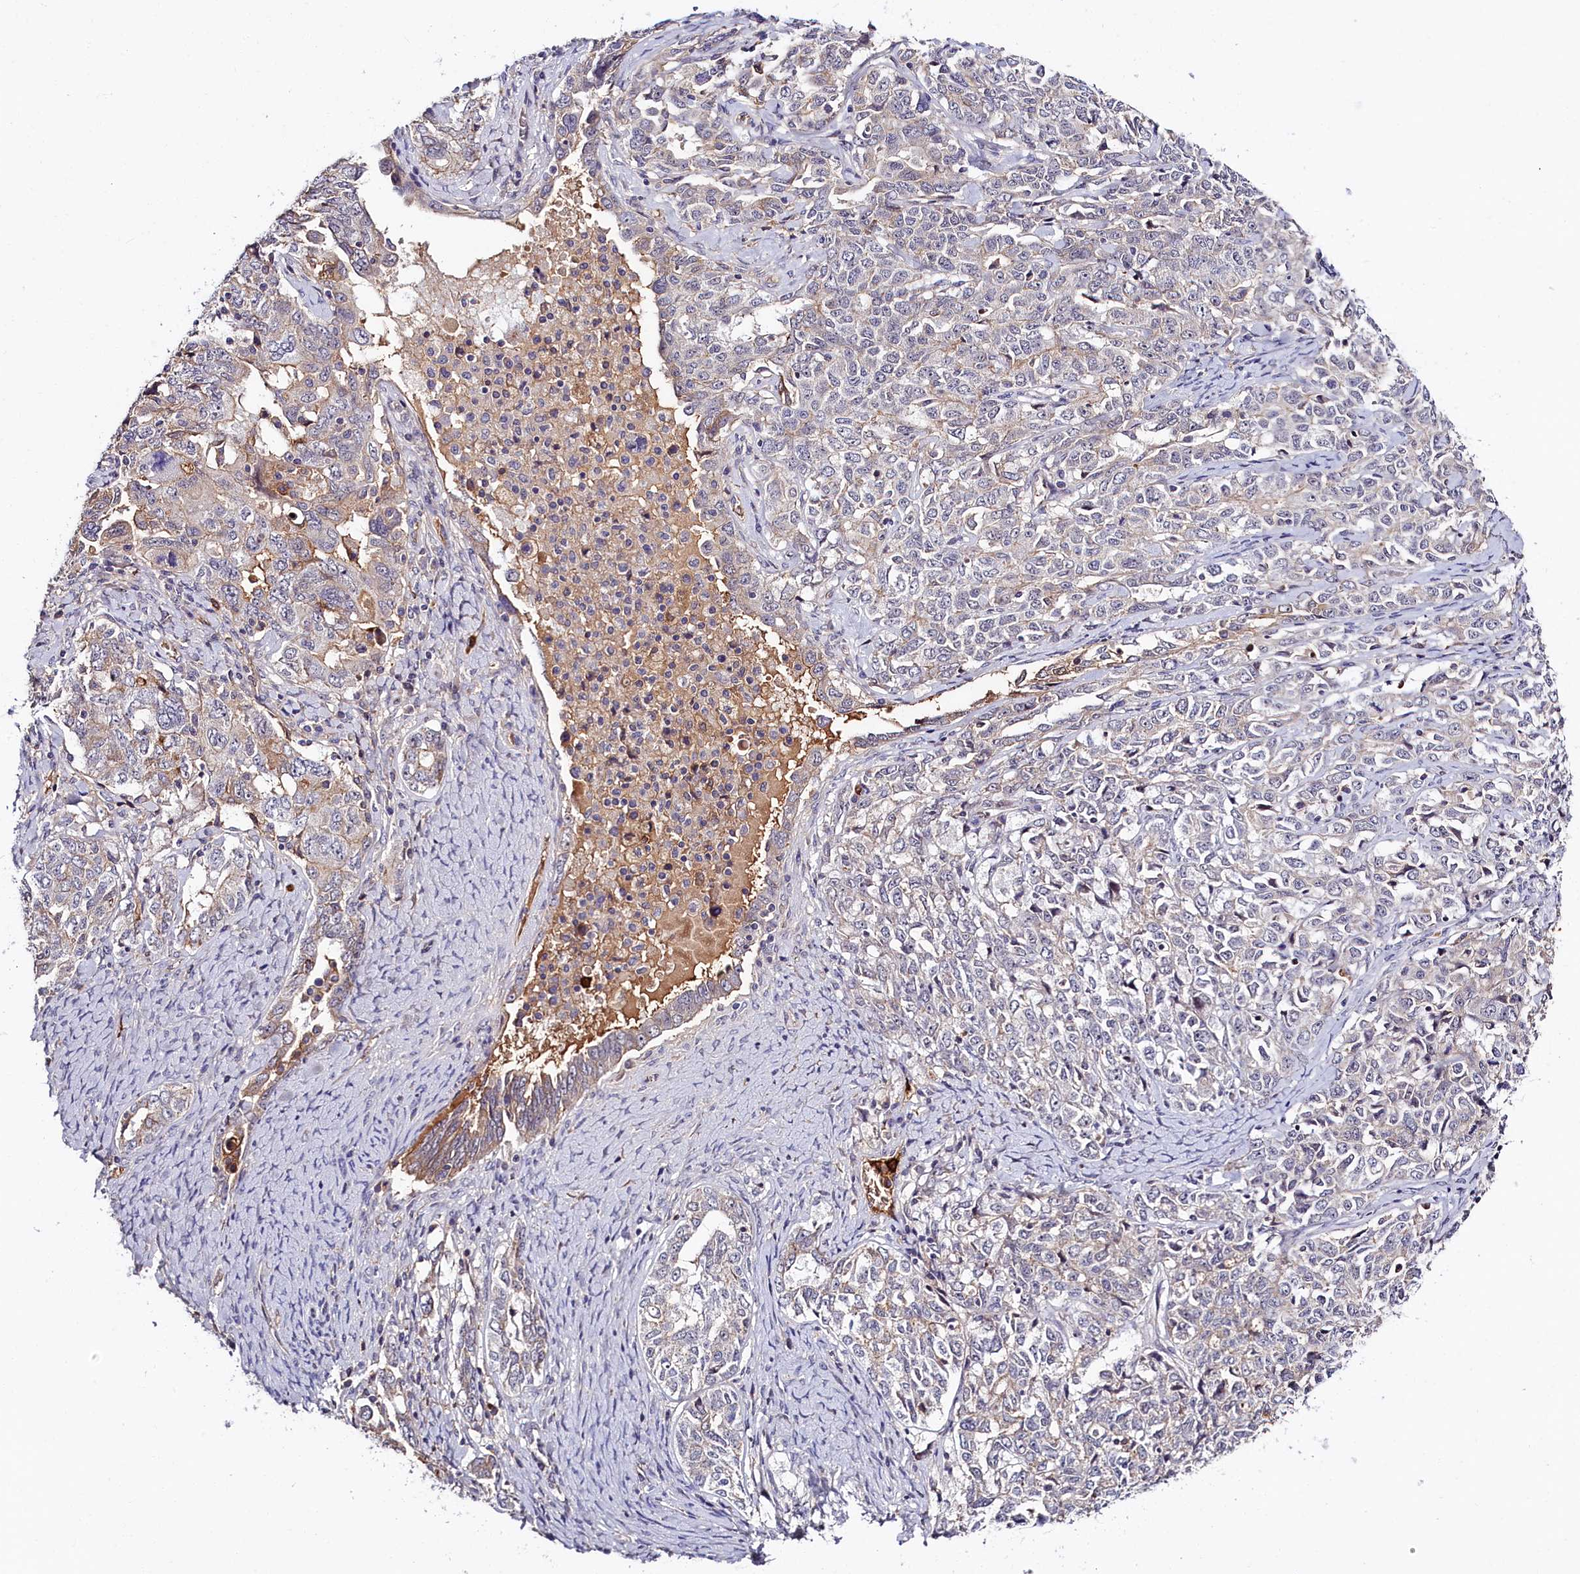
{"staining": {"intensity": "negative", "quantity": "none", "location": "none"}, "tissue": "ovarian cancer", "cell_type": "Tumor cells", "image_type": "cancer", "snomed": [{"axis": "morphology", "description": "Carcinoma, endometroid"}, {"axis": "topography", "description": "Ovary"}], "caption": "High power microscopy micrograph of an immunohistochemistry (IHC) micrograph of ovarian endometroid carcinoma, revealing no significant staining in tumor cells. (IHC, brightfield microscopy, high magnification).", "gene": "ADGRD1", "patient": {"sex": "female", "age": 62}}